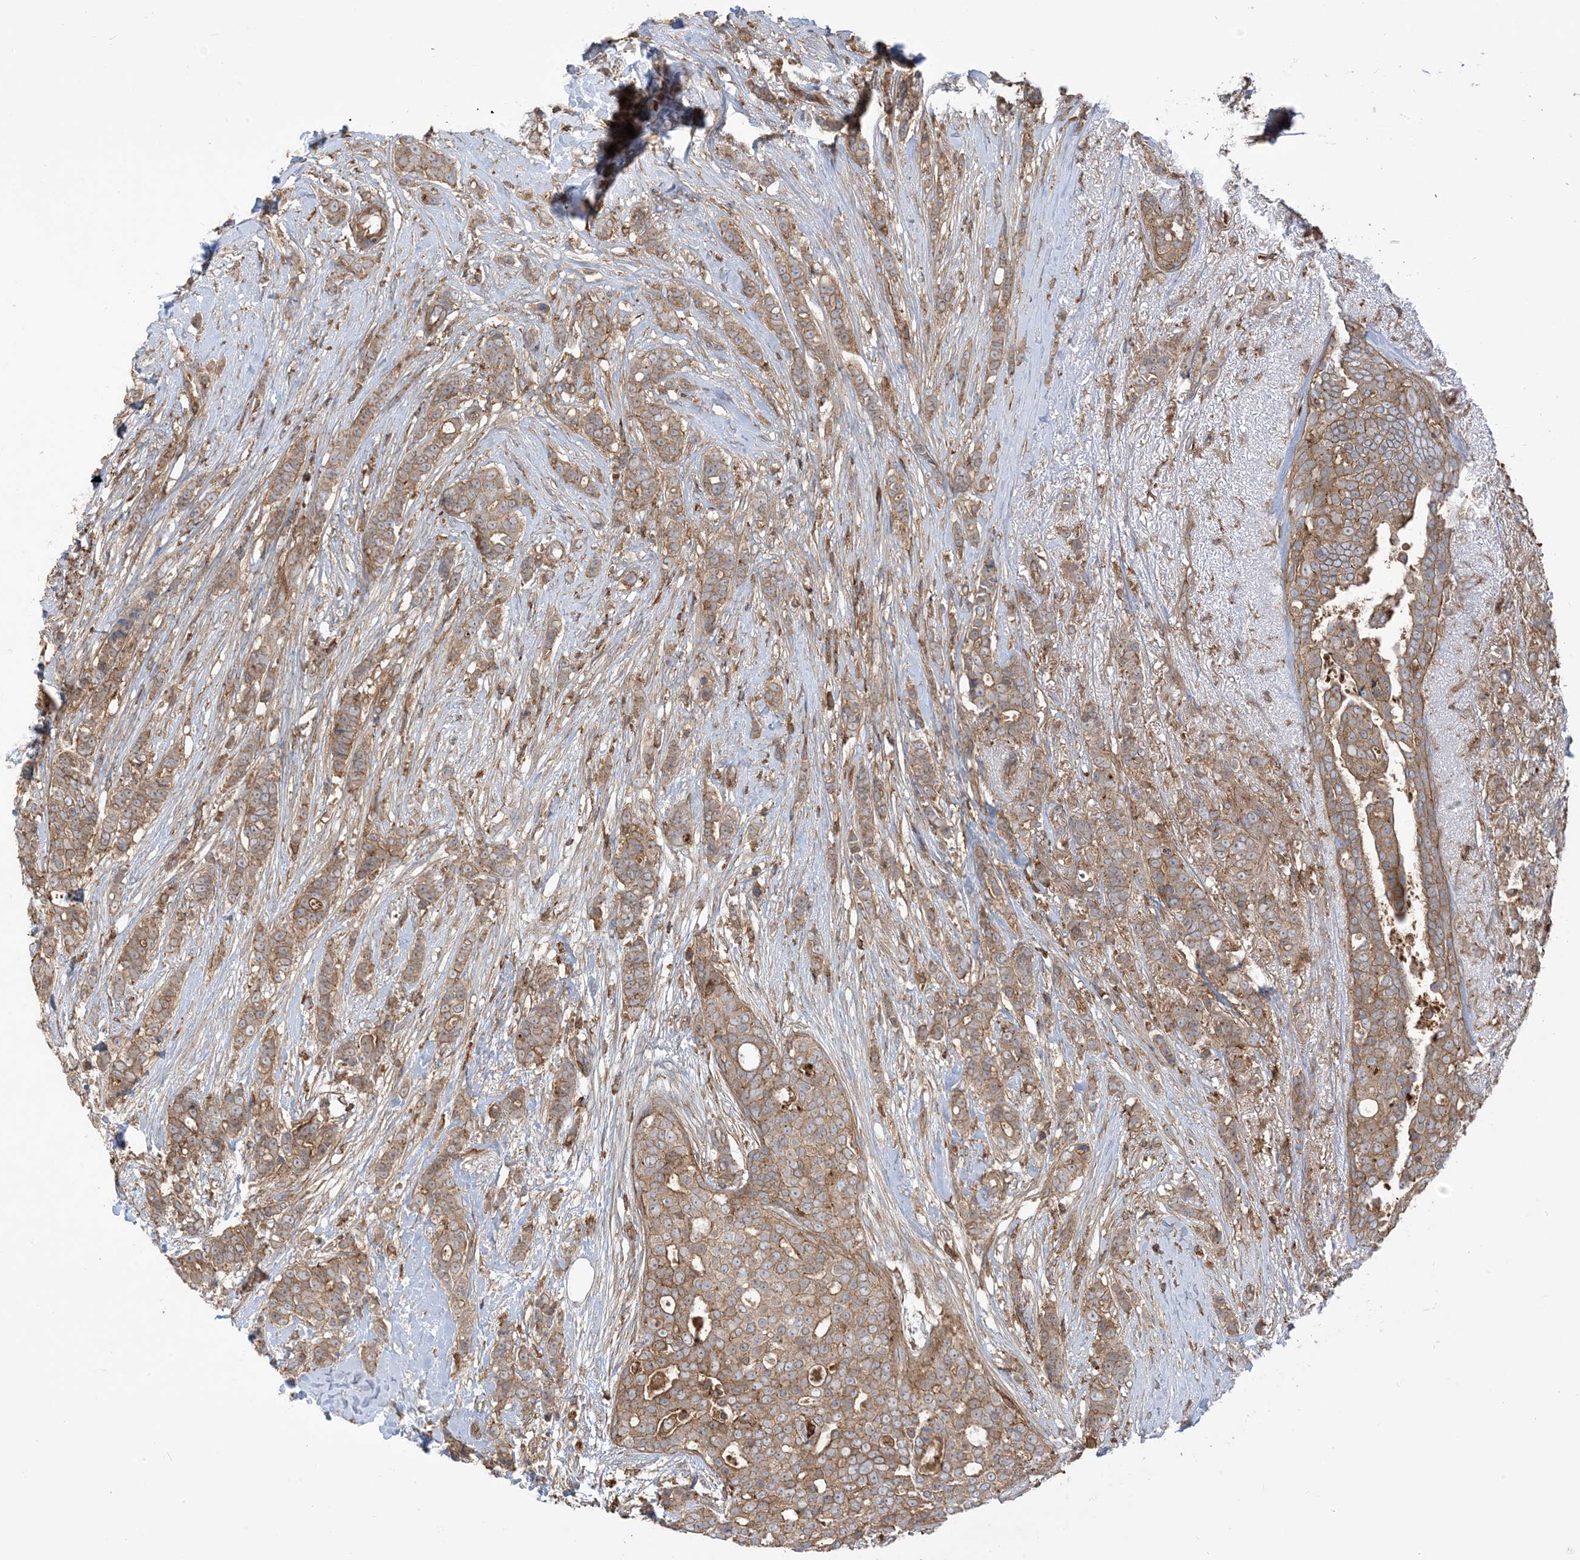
{"staining": {"intensity": "moderate", "quantity": ">75%", "location": "cytoplasmic/membranous"}, "tissue": "breast cancer", "cell_type": "Tumor cells", "image_type": "cancer", "snomed": [{"axis": "morphology", "description": "Lobular carcinoma"}, {"axis": "topography", "description": "Breast"}], "caption": "Protein expression analysis of breast cancer demonstrates moderate cytoplasmic/membranous staining in about >75% of tumor cells. (Stains: DAB (3,3'-diaminobenzidine) in brown, nuclei in blue, Microscopy: brightfield microscopy at high magnification).", "gene": "CAPZB", "patient": {"sex": "female", "age": 51}}